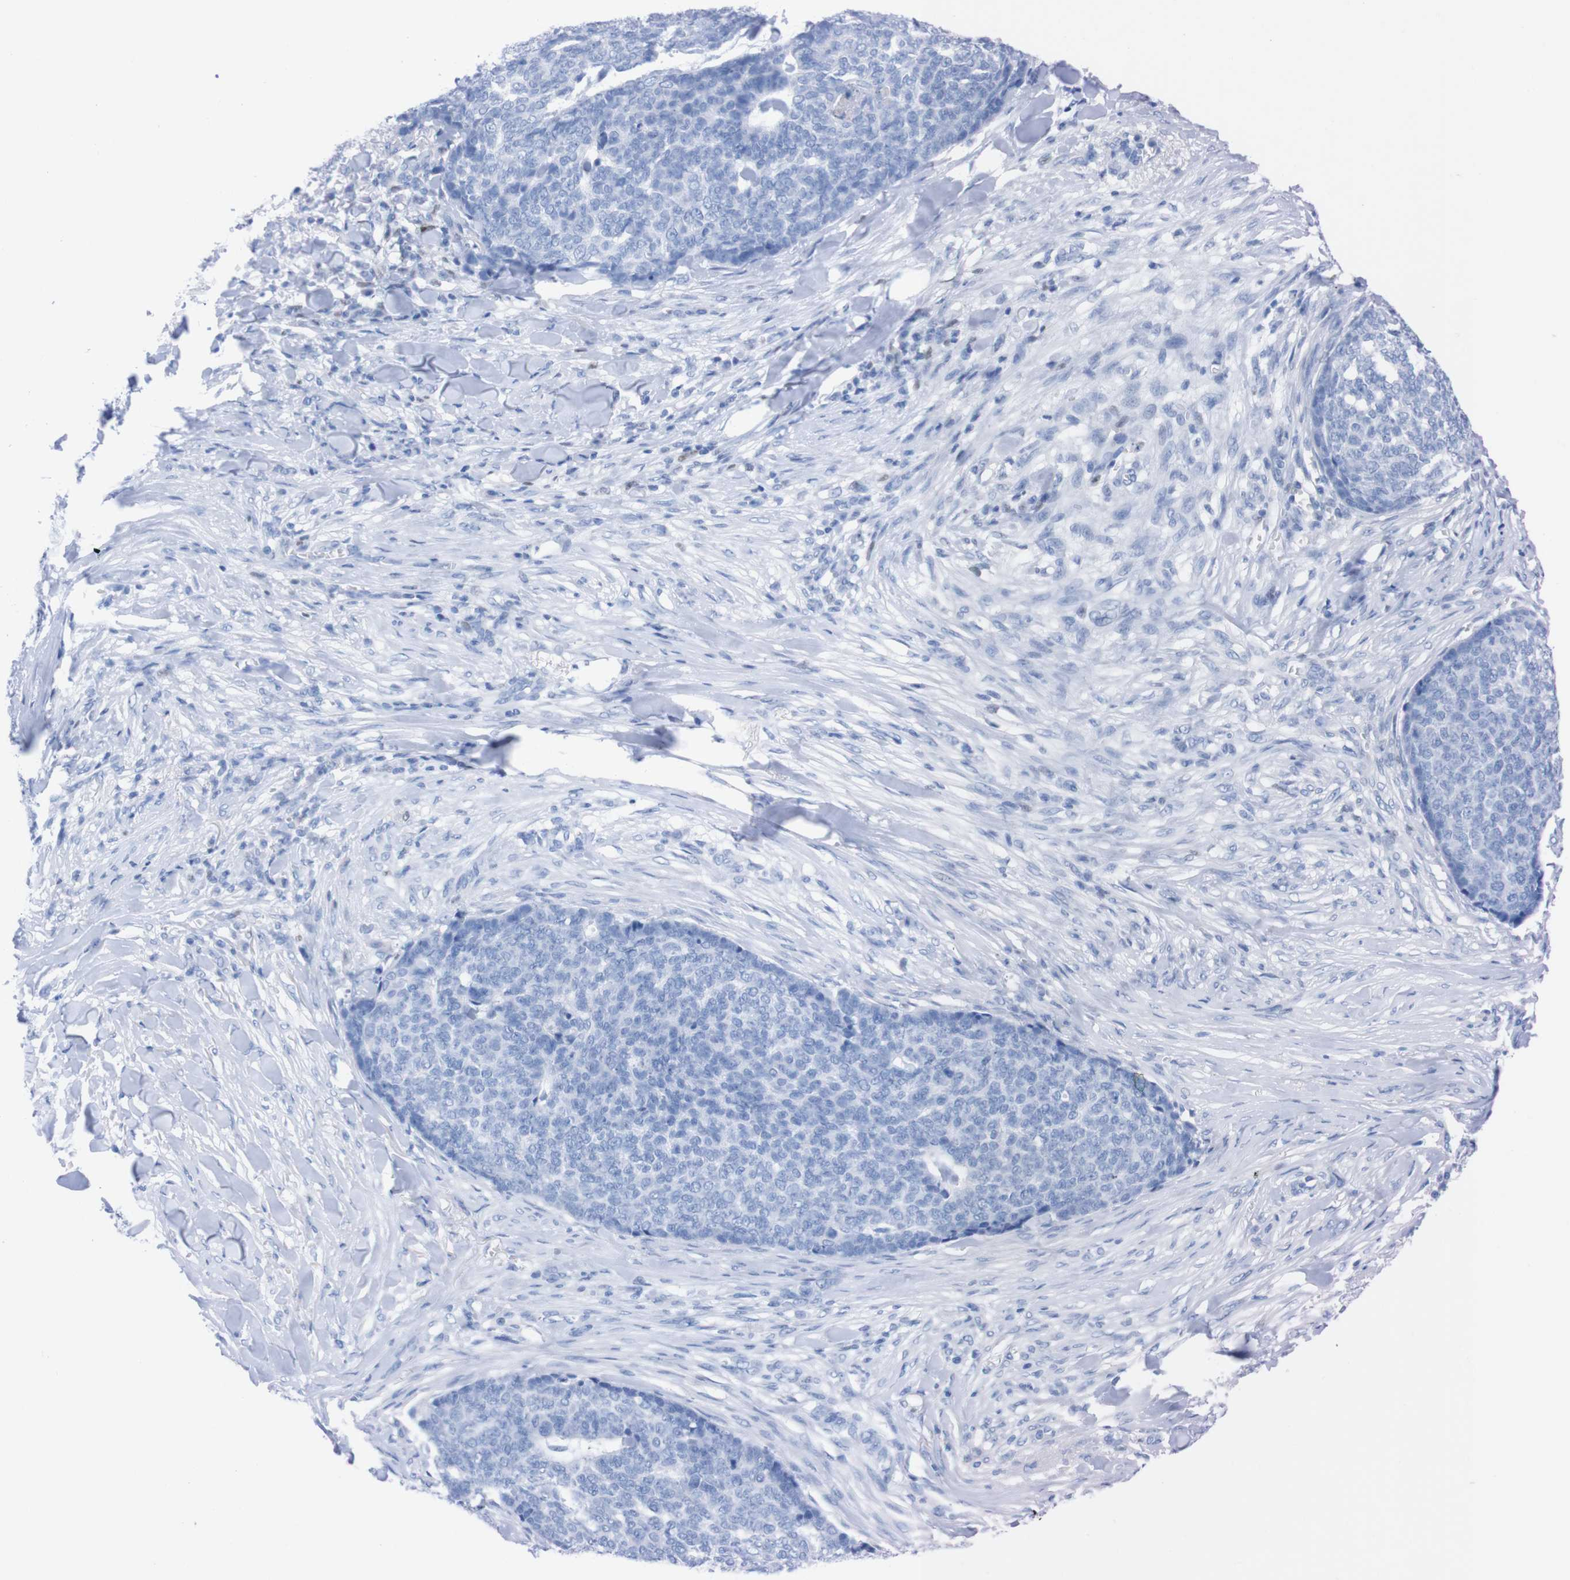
{"staining": {"intensity": "negative", "quantity": "none", "location": "none"}, "tissue": "skin cancer", "cell_type": "Tumor cells", "image_type": "cancer", "snomed": [{"axis": "morphology", "description": "Basal cell carcinoma"}, {"axis": "topography", "description": "Skin"}], "caption": "This photomicrograph is of skin basal cell carcinoma stained with IHC to label a protein in brown with the nuclei are counter-stained blue. There is no positivity in tumor cells.", "gene": "P2RY12", "patient": {"sex": "male", "age": 84}}